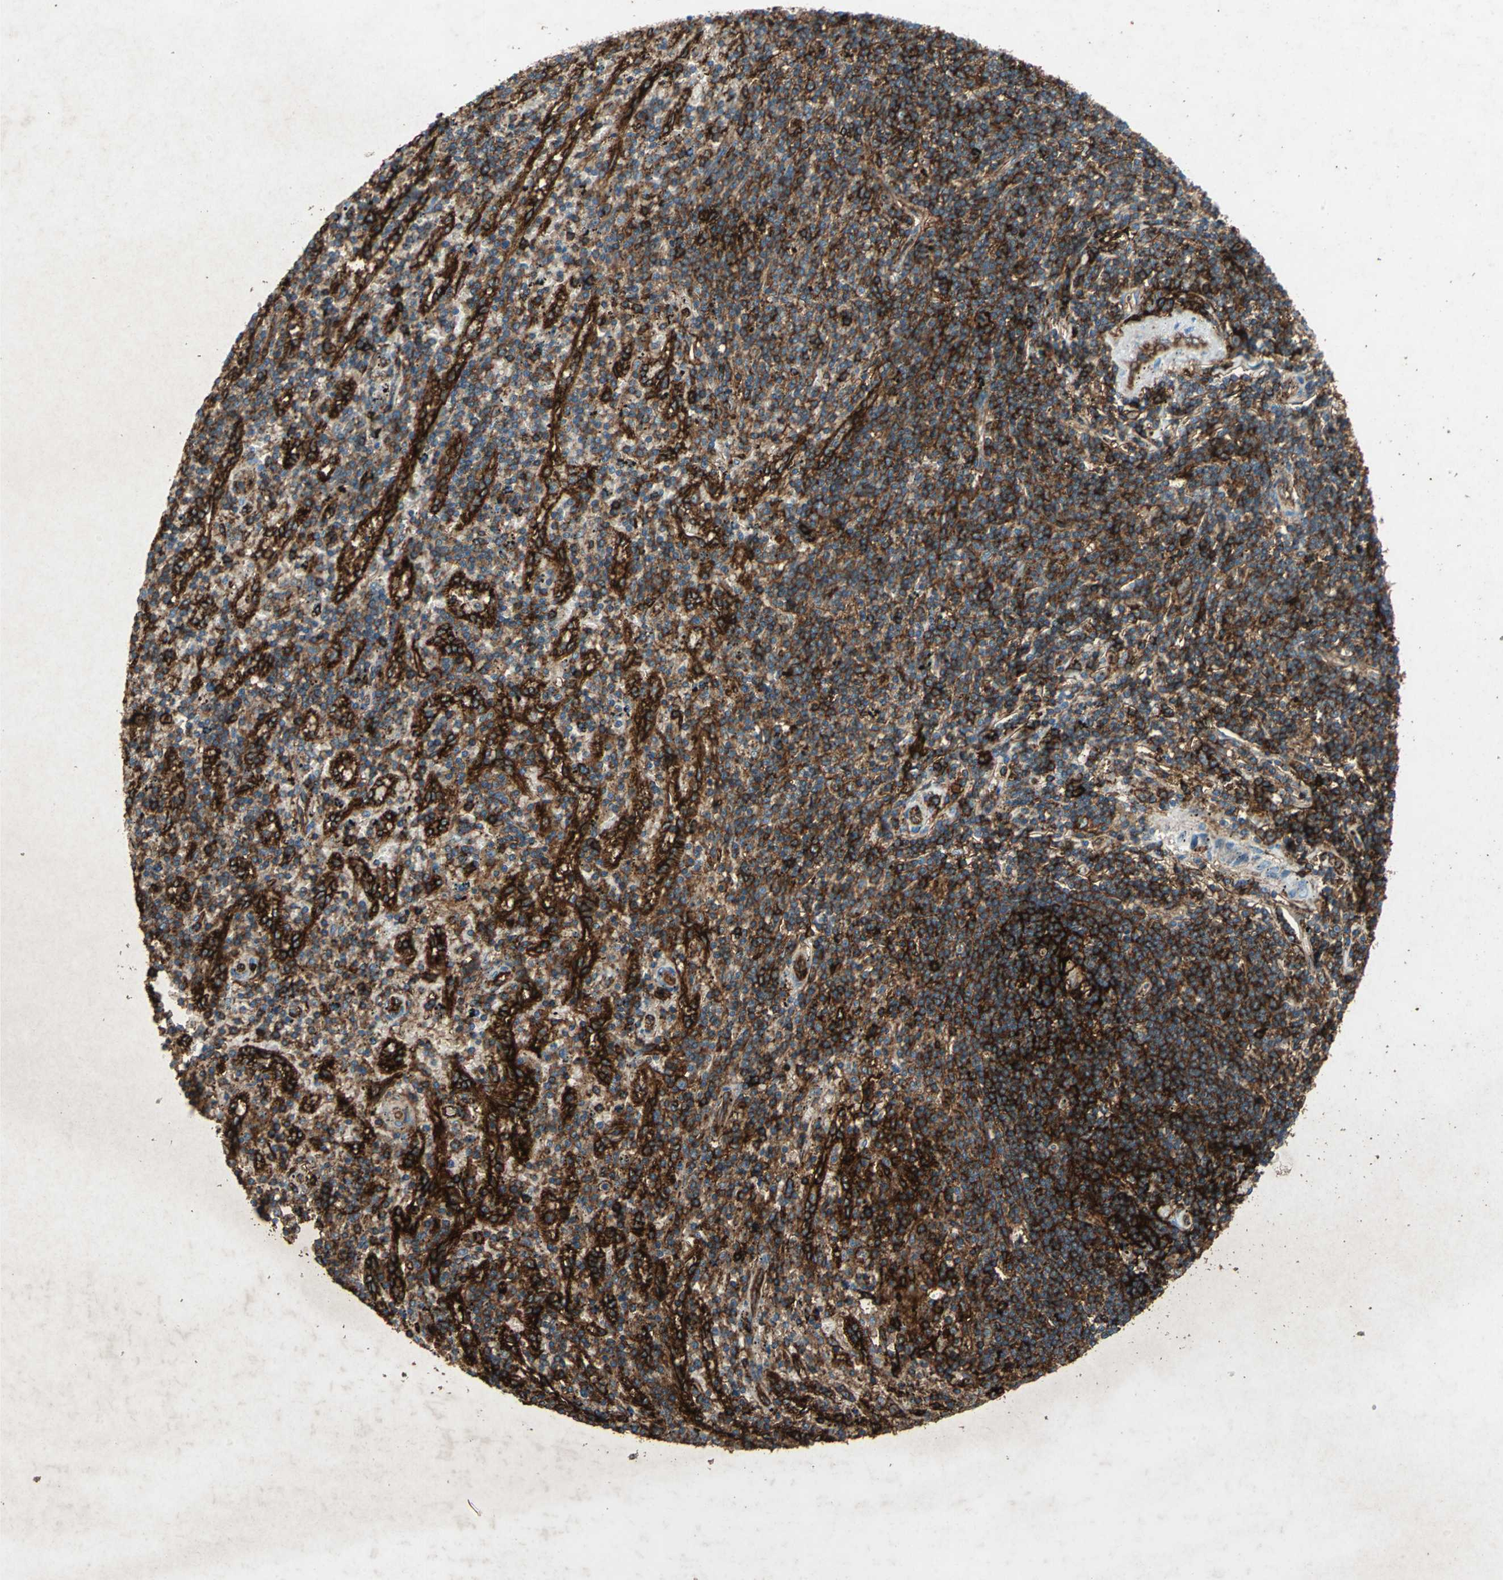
{"staining": {"intensity": "strong", "quantity": ">75%", "location": "cytoplasmic/membranous"}, "tissue": "lymphoma", "cell_type": "Tumor cells", "image_type": "cancer", "snomed": [{"axis": "morphology", "description": "Malignant lymphoma, non-Hodgkin's type, Low grade"}, {"axis": "topography", "description": "Spleen"}], "caption": "Strong cytoplasmic/membranous expression is present in about >75% of tumor cells in low-grade malignant lymphoma, non-Hodgkin's type.", "gene": "CCR6", "patient": {"sex": "male", "age": 76}}